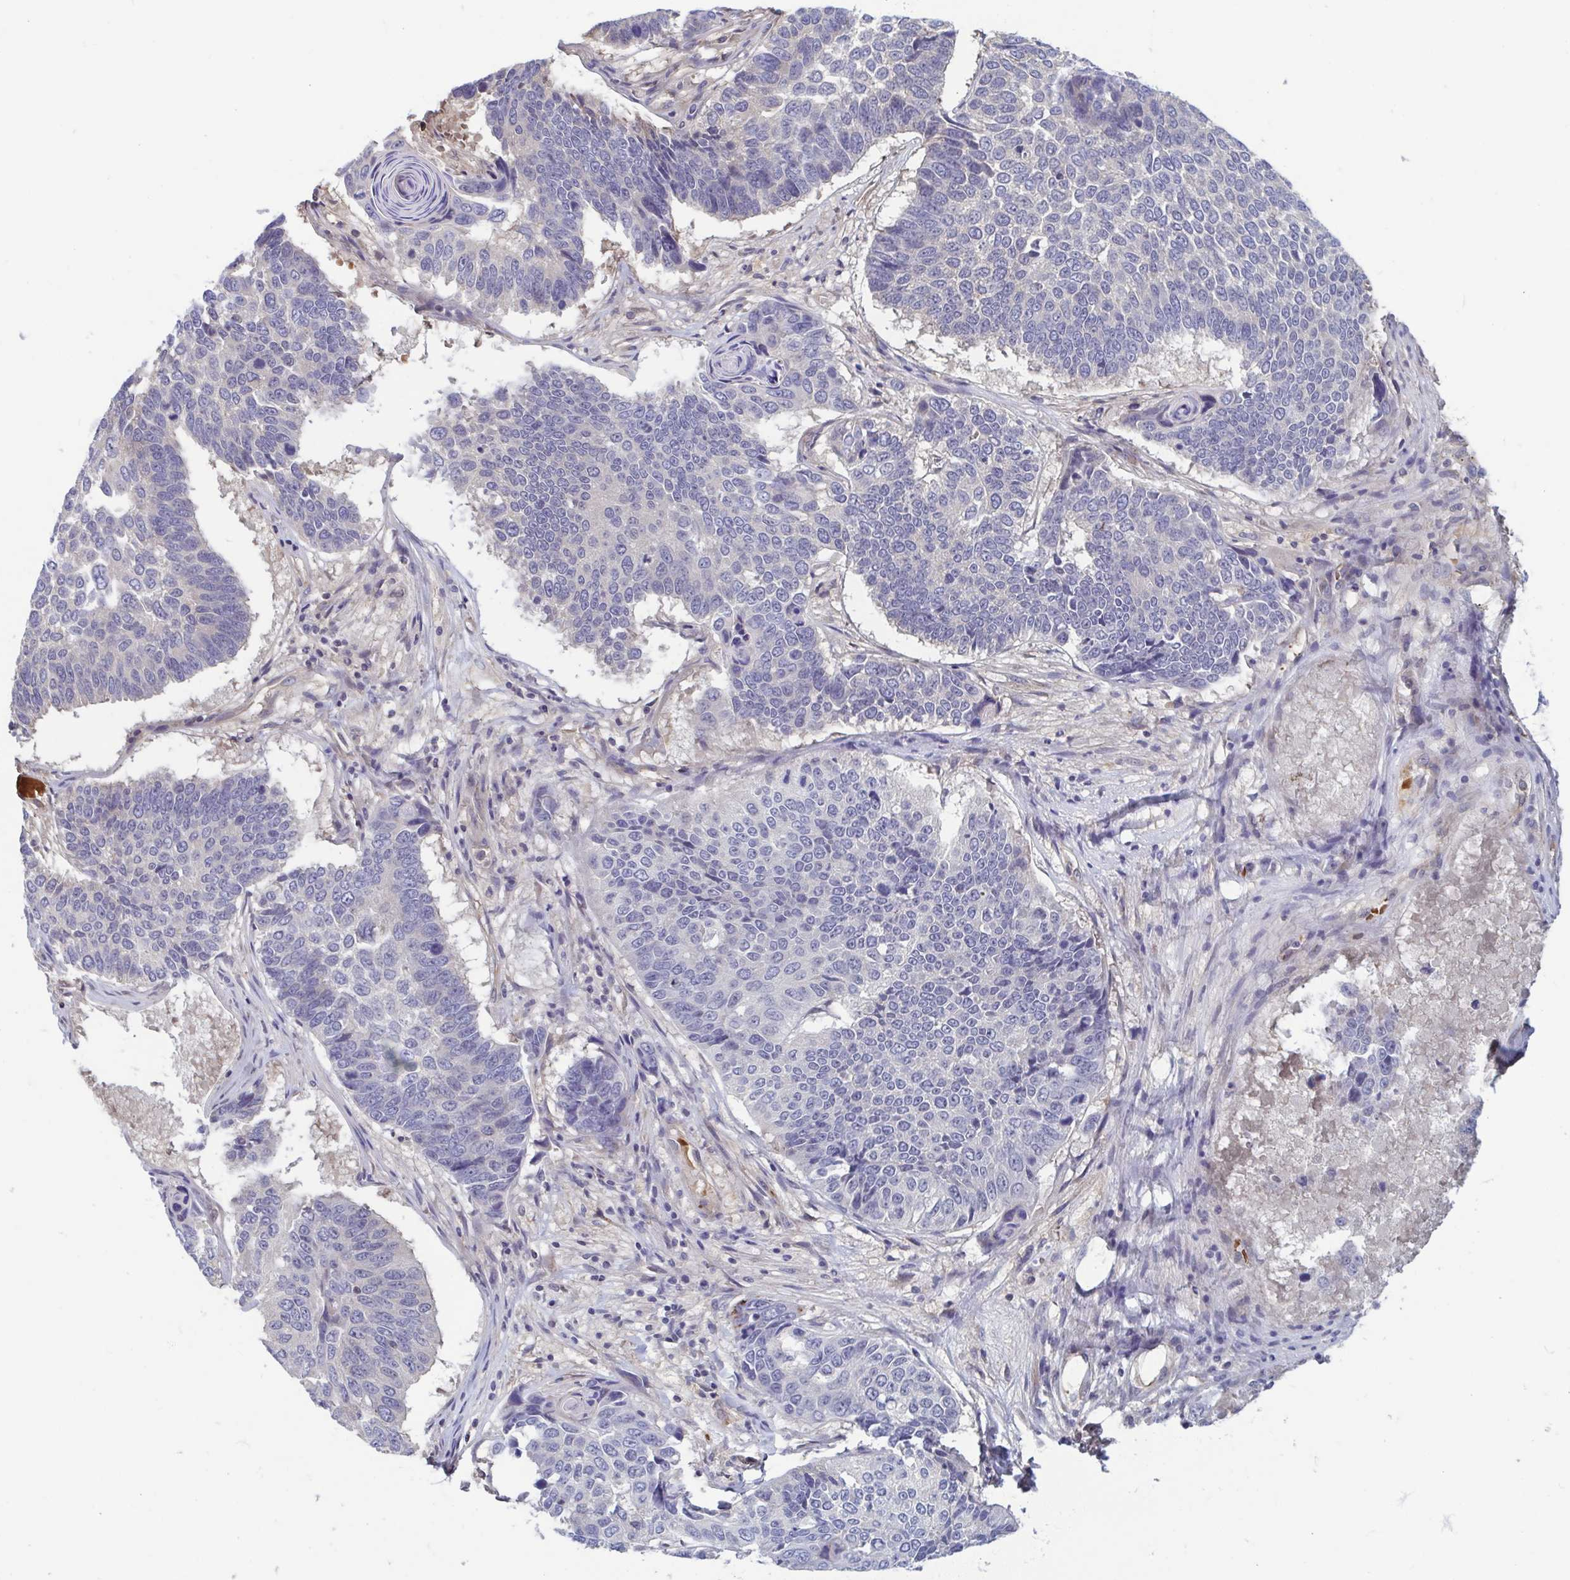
{"staining": {"intensity": "negative", "quantity": "none", "location": "none"}, "tissue": "lung cancer", "cell_type": "Tumor cells", "image_type": "cancer", "snomed": [{"axis": "morphology", "description": "Squamous cell carcinoma, NOS"}, {"axis": "topography", "description": "Lung"}], "caption": "The photomicrograph reveals no significant staining in tumor cells of lung cancer. Nuclei are stained in blue.", "gene": "LRRC38", "patient": {"sex": "male", "age": 73}}